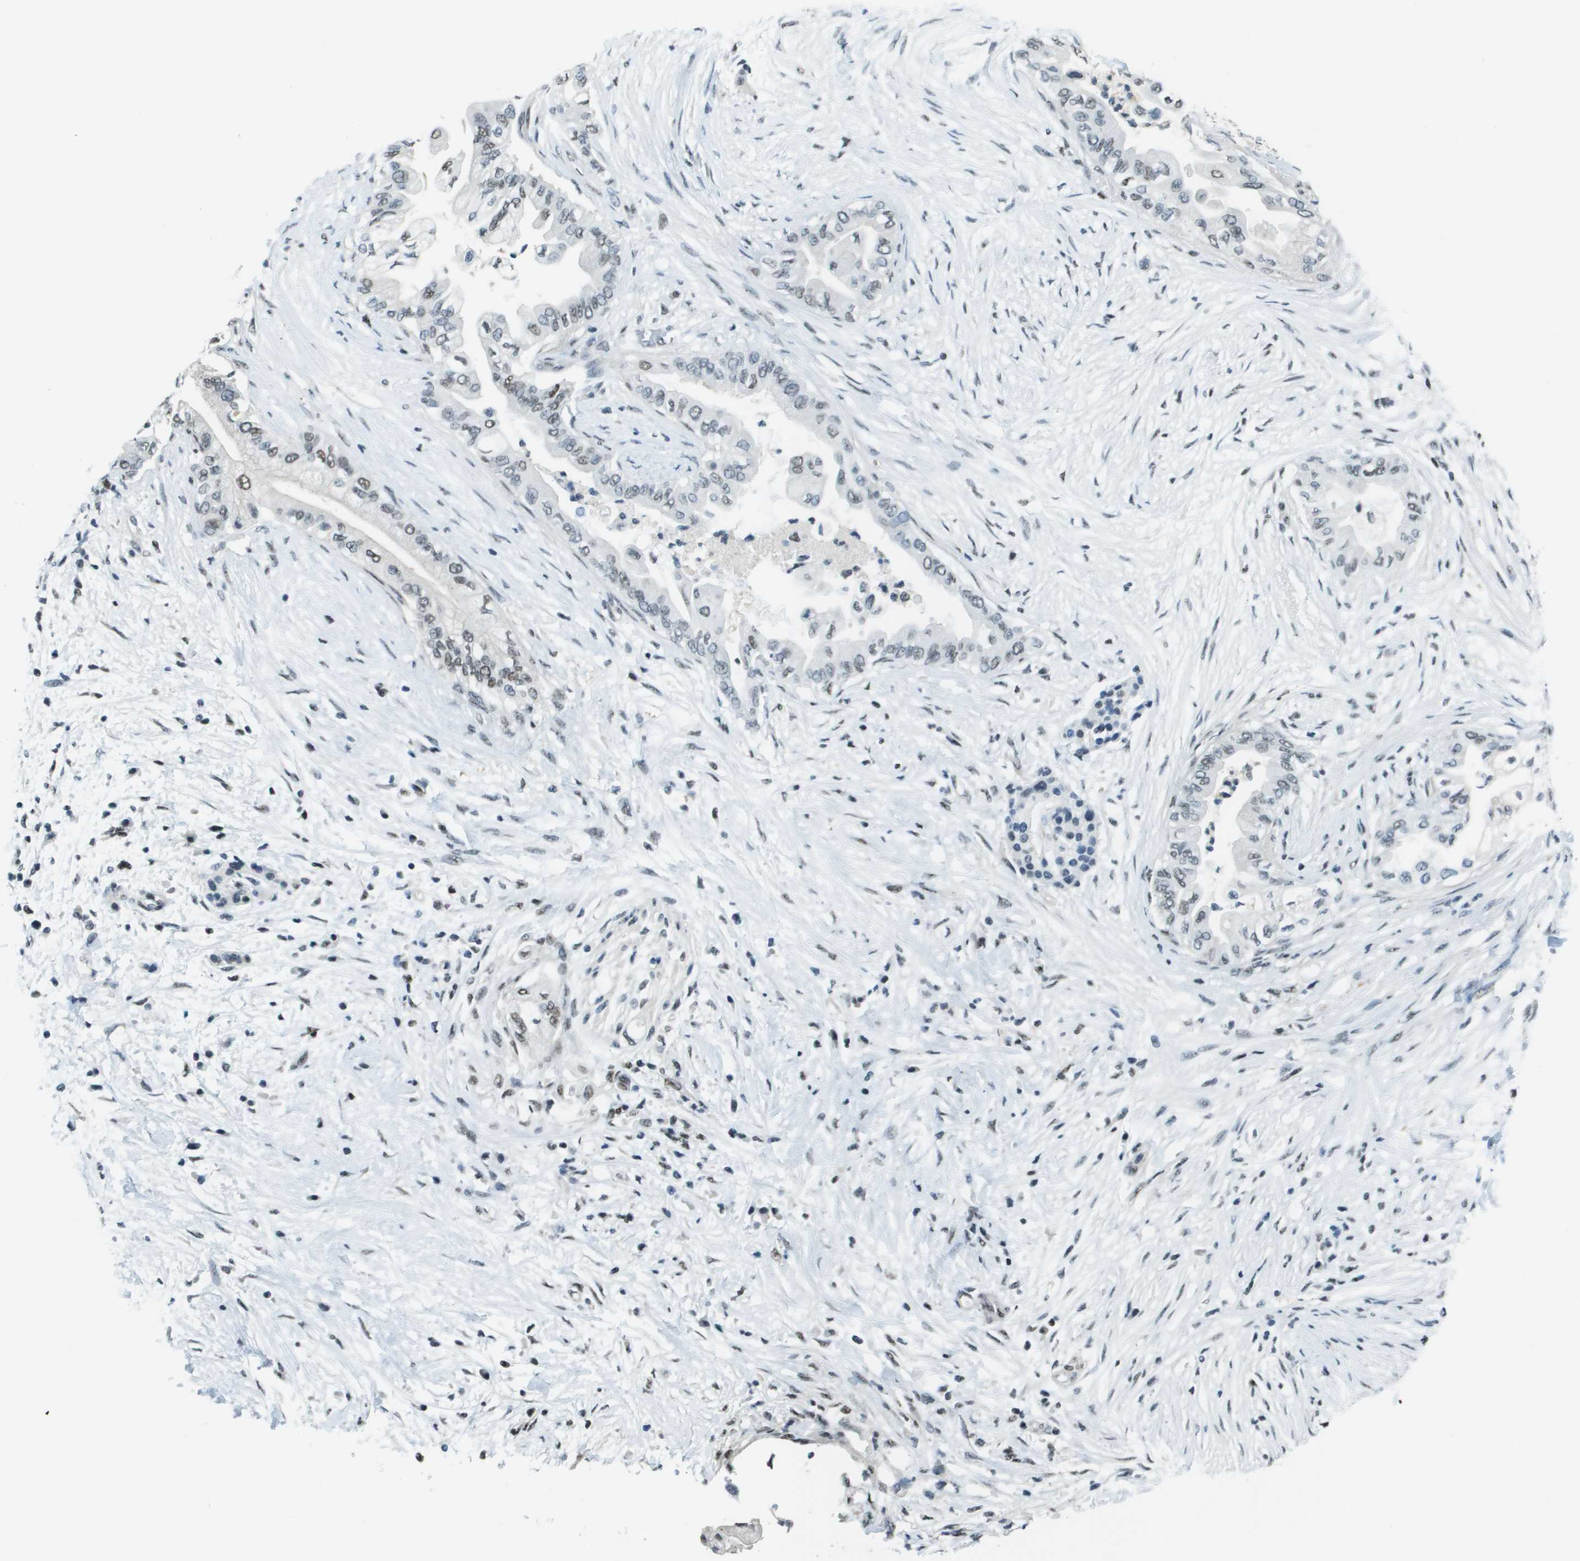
{"staining": {"intensity": "weak", "quantity": "<25%", "location": "nuclear"}, "tissue": "pancreatic cancer", "cell_type": "Tumor cells", "image_type": "cancer", "snomed": [{"axis": "morphology", "description": "Normal tissue, NOS"}, {"axis": "morphology", "description": "Adenocarcinoma, NOS"}, {"axis": "topography", "description": "Pancreas"}, {"axis": "topography", "description": "Duodenum"}], "caption": "The histopathology image displays no staining of tumor cells in pancreatic cancer (adenocarcinoma).", "gene": "SP100", "patient": {"sex": "female", "age": 60}}